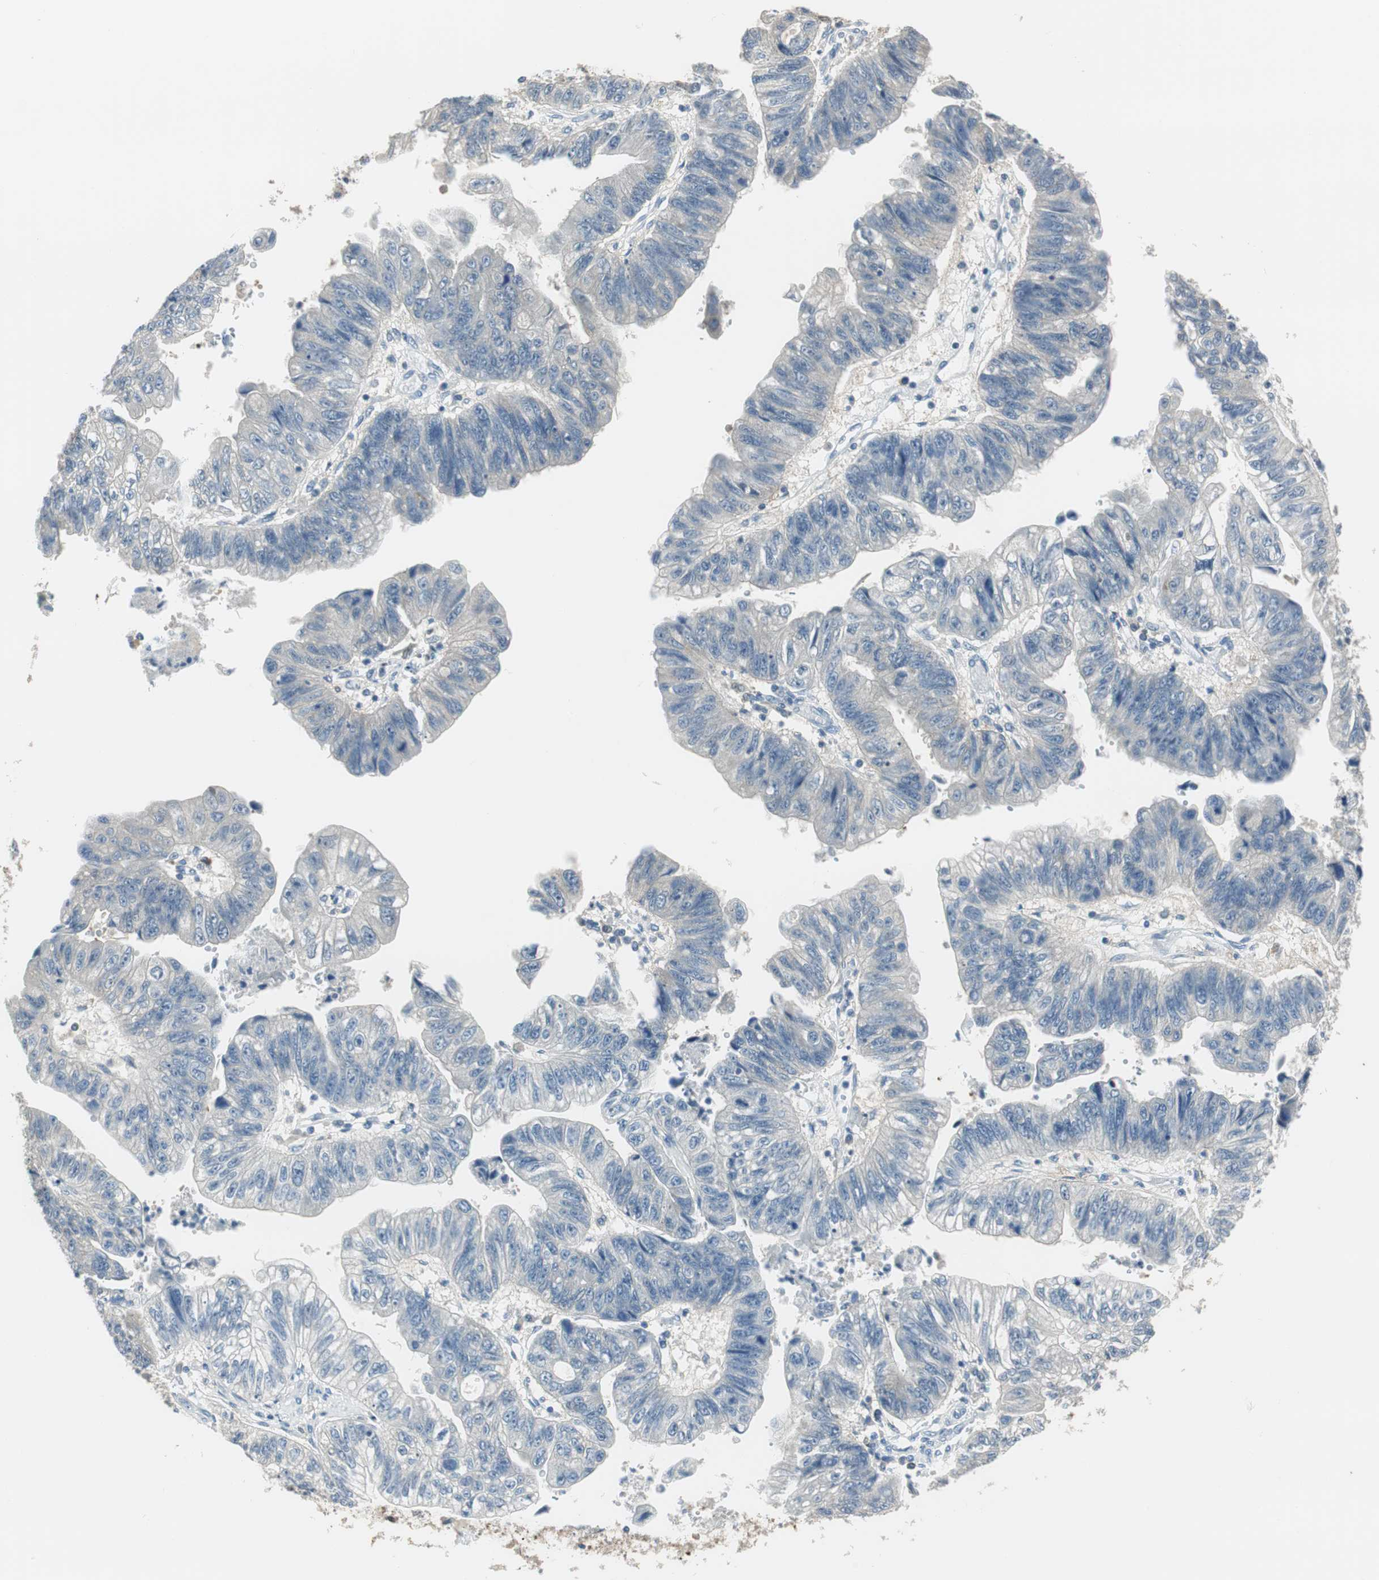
{"staining": {"intensity": "negative", "quantity": "none", "location": "none"}, "tissue": "stomach cancer", "cell_type": "Tumor cells", "image_type": "cancer", "snomed": [{"axis": "morphology", "description": "Adenocarcinoma, NOS"}, {"axis": "topography", "description": "Stomach"}], "caption": "Immunohistochemistry (IHC) of human stomach cancer (adenocarcinoma) shows no positivity in tumor cells.", "gene": "MSTO1", "patient": {"sex": "male", "age": 59}}